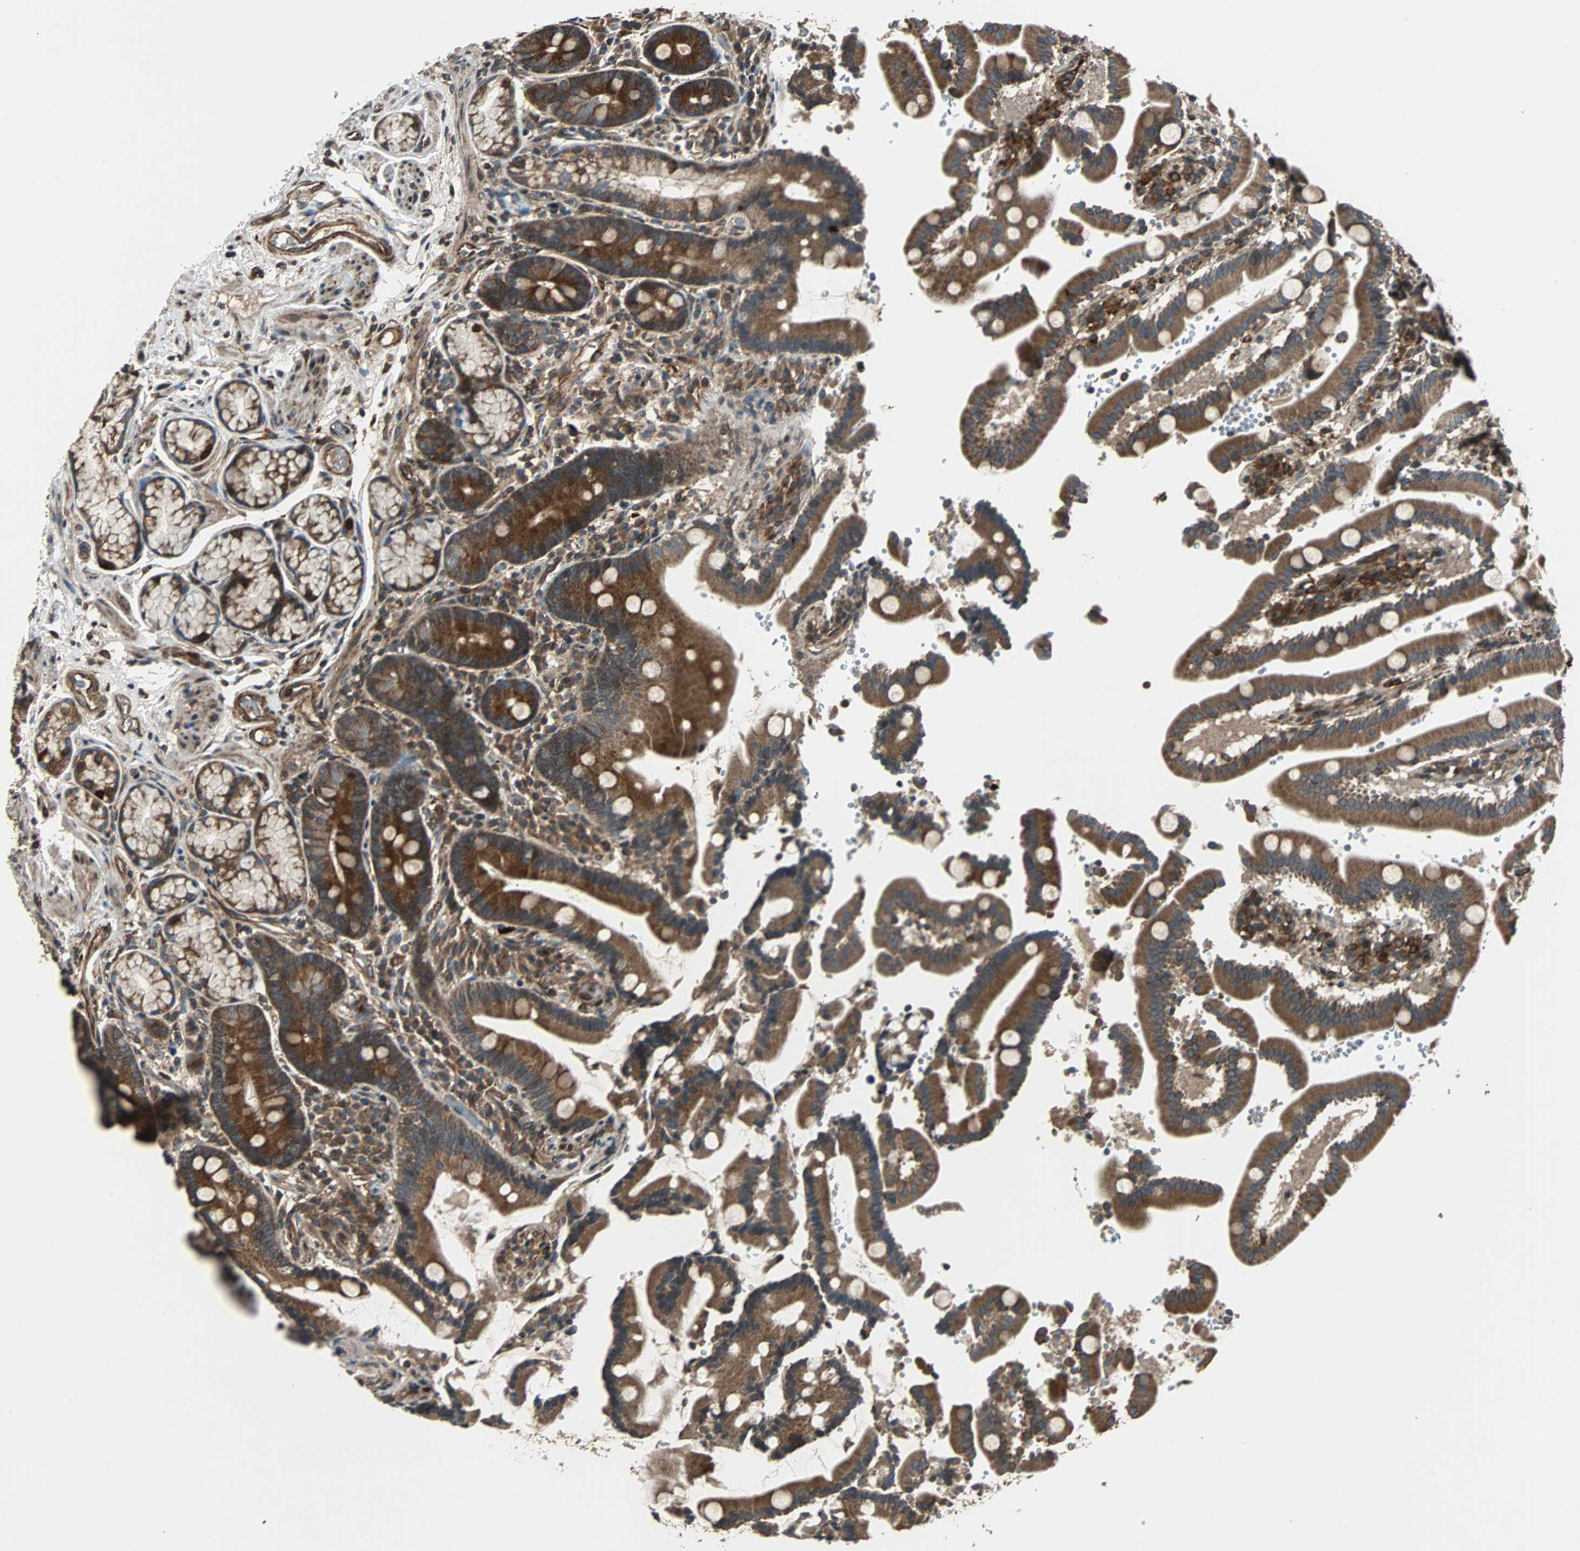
{"staining": {"intensity": "strong", "quantity": ">75%", "location": "cytoplasmic/membranous"}, "tissue": "duodenum", "cell_type": "Glandular cells", "image_type": "normal", "snomed": [{"axis": "morphology", "description": "Normal tissue, NOS"}, {"axis": "topography", "description": "Small intestine, NOS"}], "caption": "Brown immunohistochemical staining in benign human duodenum displays strong cytoplasmic/membranous expression in about >75% of glandular cells.", "gene": "RAB7A", "patient": {"sex": "female", "age": 71}}